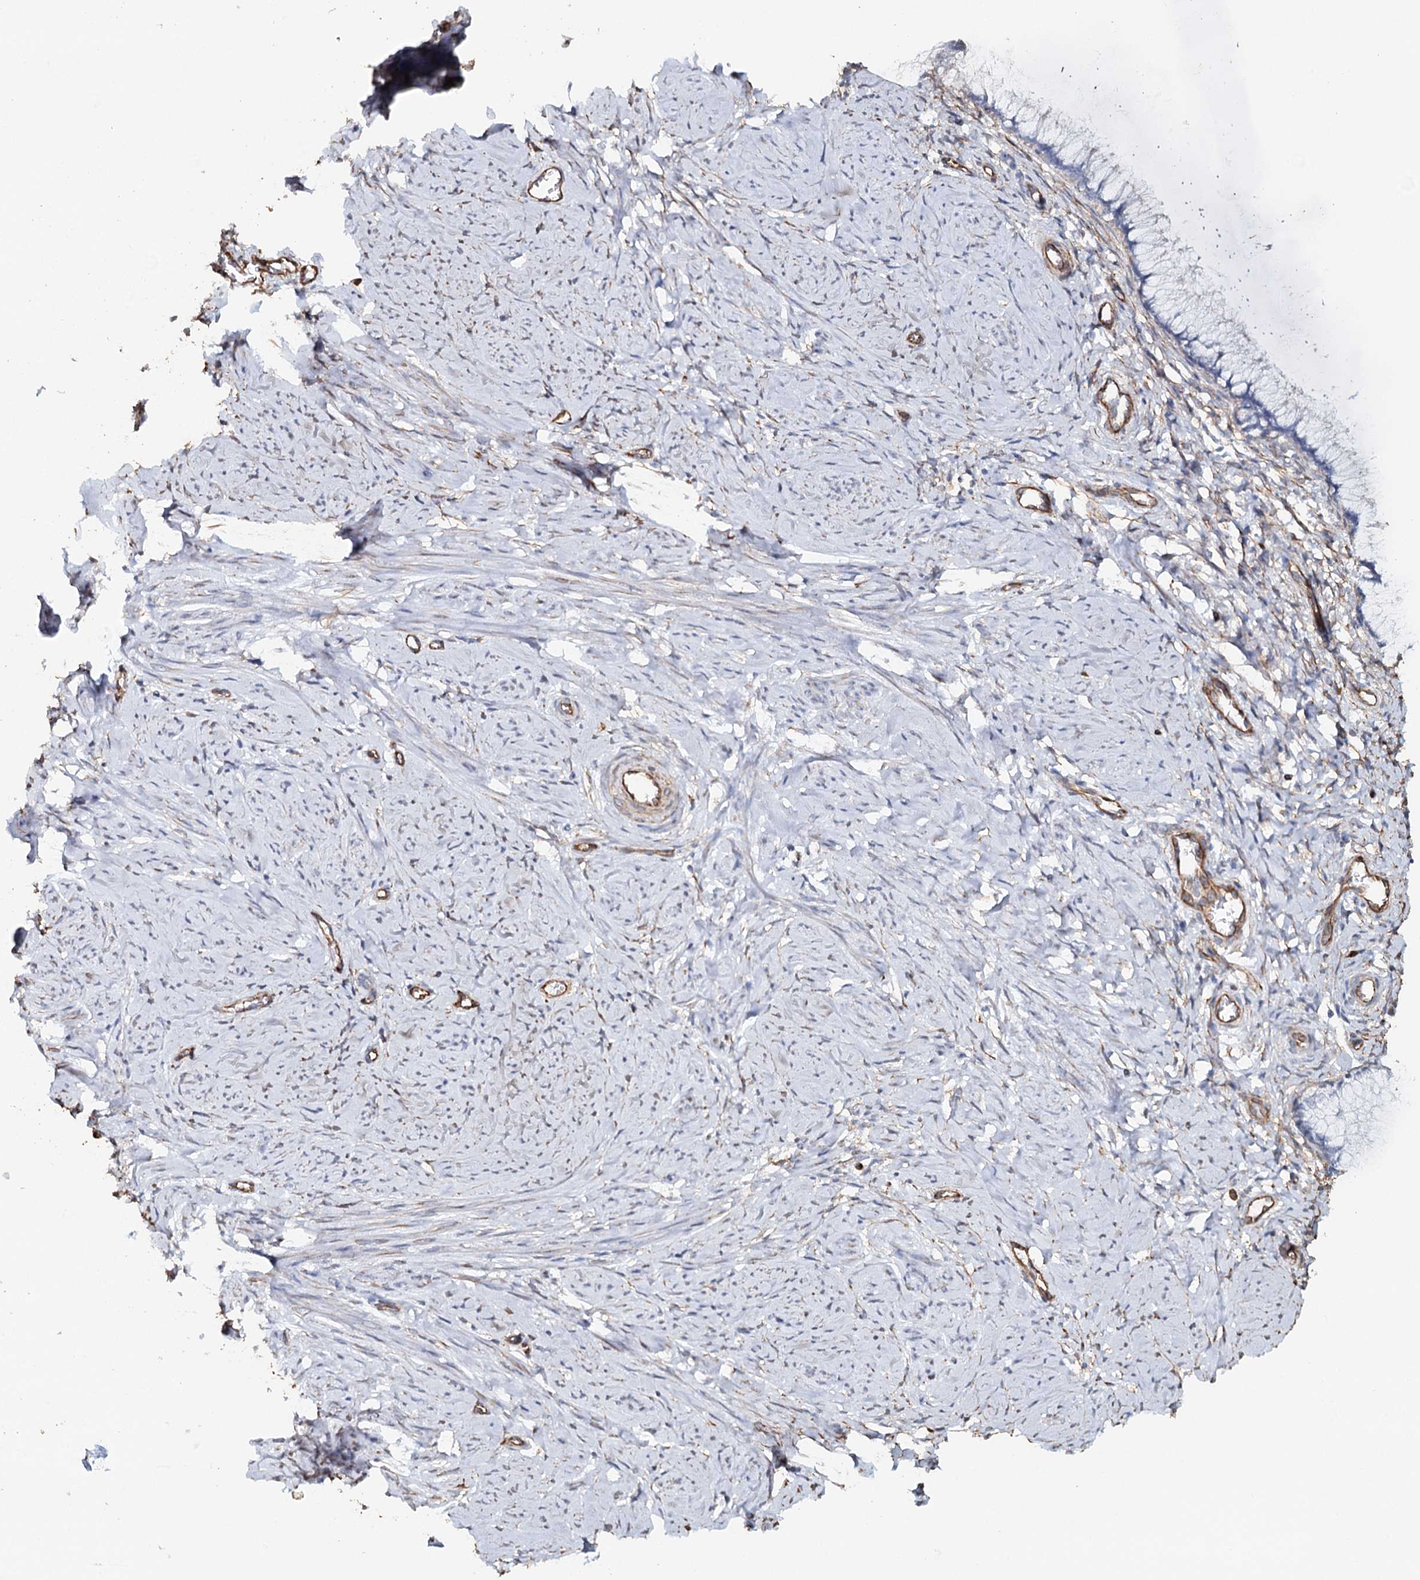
{"staining": {"intensity": "negative", "quantity": "none", "location": "none"}, "tissue": "cervix", "cell_type": "Glandular cells", "image_type": "normal", "snomed": [{"axis": "morphology", "description": "Normal tissue, NOS"}, {"axis": "morphology", "description": "Adenocarcinoma, NOS"}, {"axis": "topography", "description": "Cervix"}], "caption": "Immunohistochemistry photomicrograph of unremarkable cervix: human cervix stained with DAB displays no significant protein expression in glandular cells. (DAB IHC, high magnification).", "gene": "SYNPO", "patient": {"sex": "female", "age": 29}}